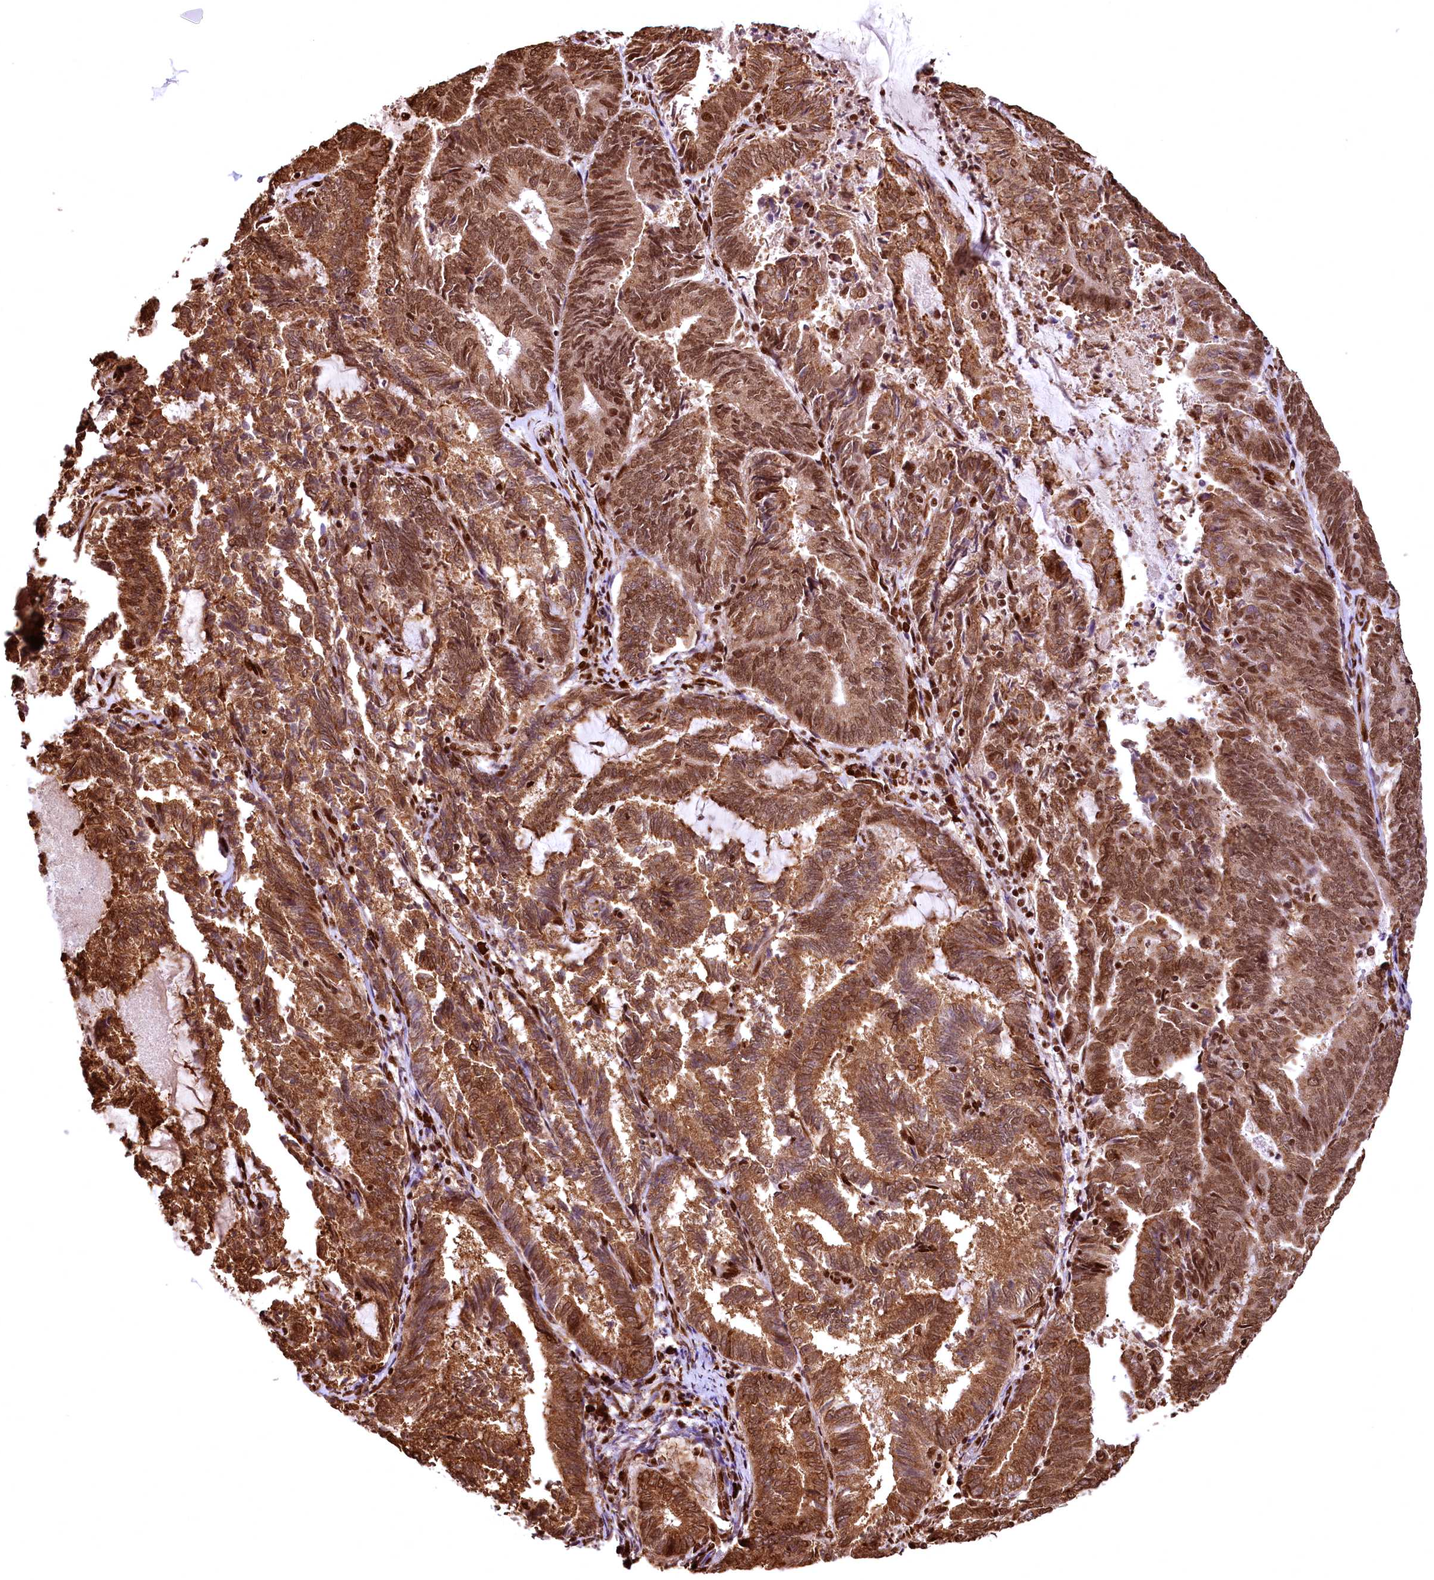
{"staining": {"intensity": "strong", "quantity": ">75%", "location": "cytoplasmic/membranous,nuclear"}, "tissue": "endometrial cancer", "cell_type": "Tumor cells", "image_type": "cancer", "snomed": [{"axis": "morphology", "description": "Adenocarcinoma, NOS"}, {"axis": "topography", "description": "Endometrium"}], "caption": "The image demonstrates staining of adenocarcinoma (endometrial), revealing strong cytoplasmic/membranous and nuclear protein expression (brown color) within tumor cells. (Brightfield microscopy of DAB IHC at high magnification).", "gene": "PDS5B", "patient": {"sex": "female", "age": 80}}